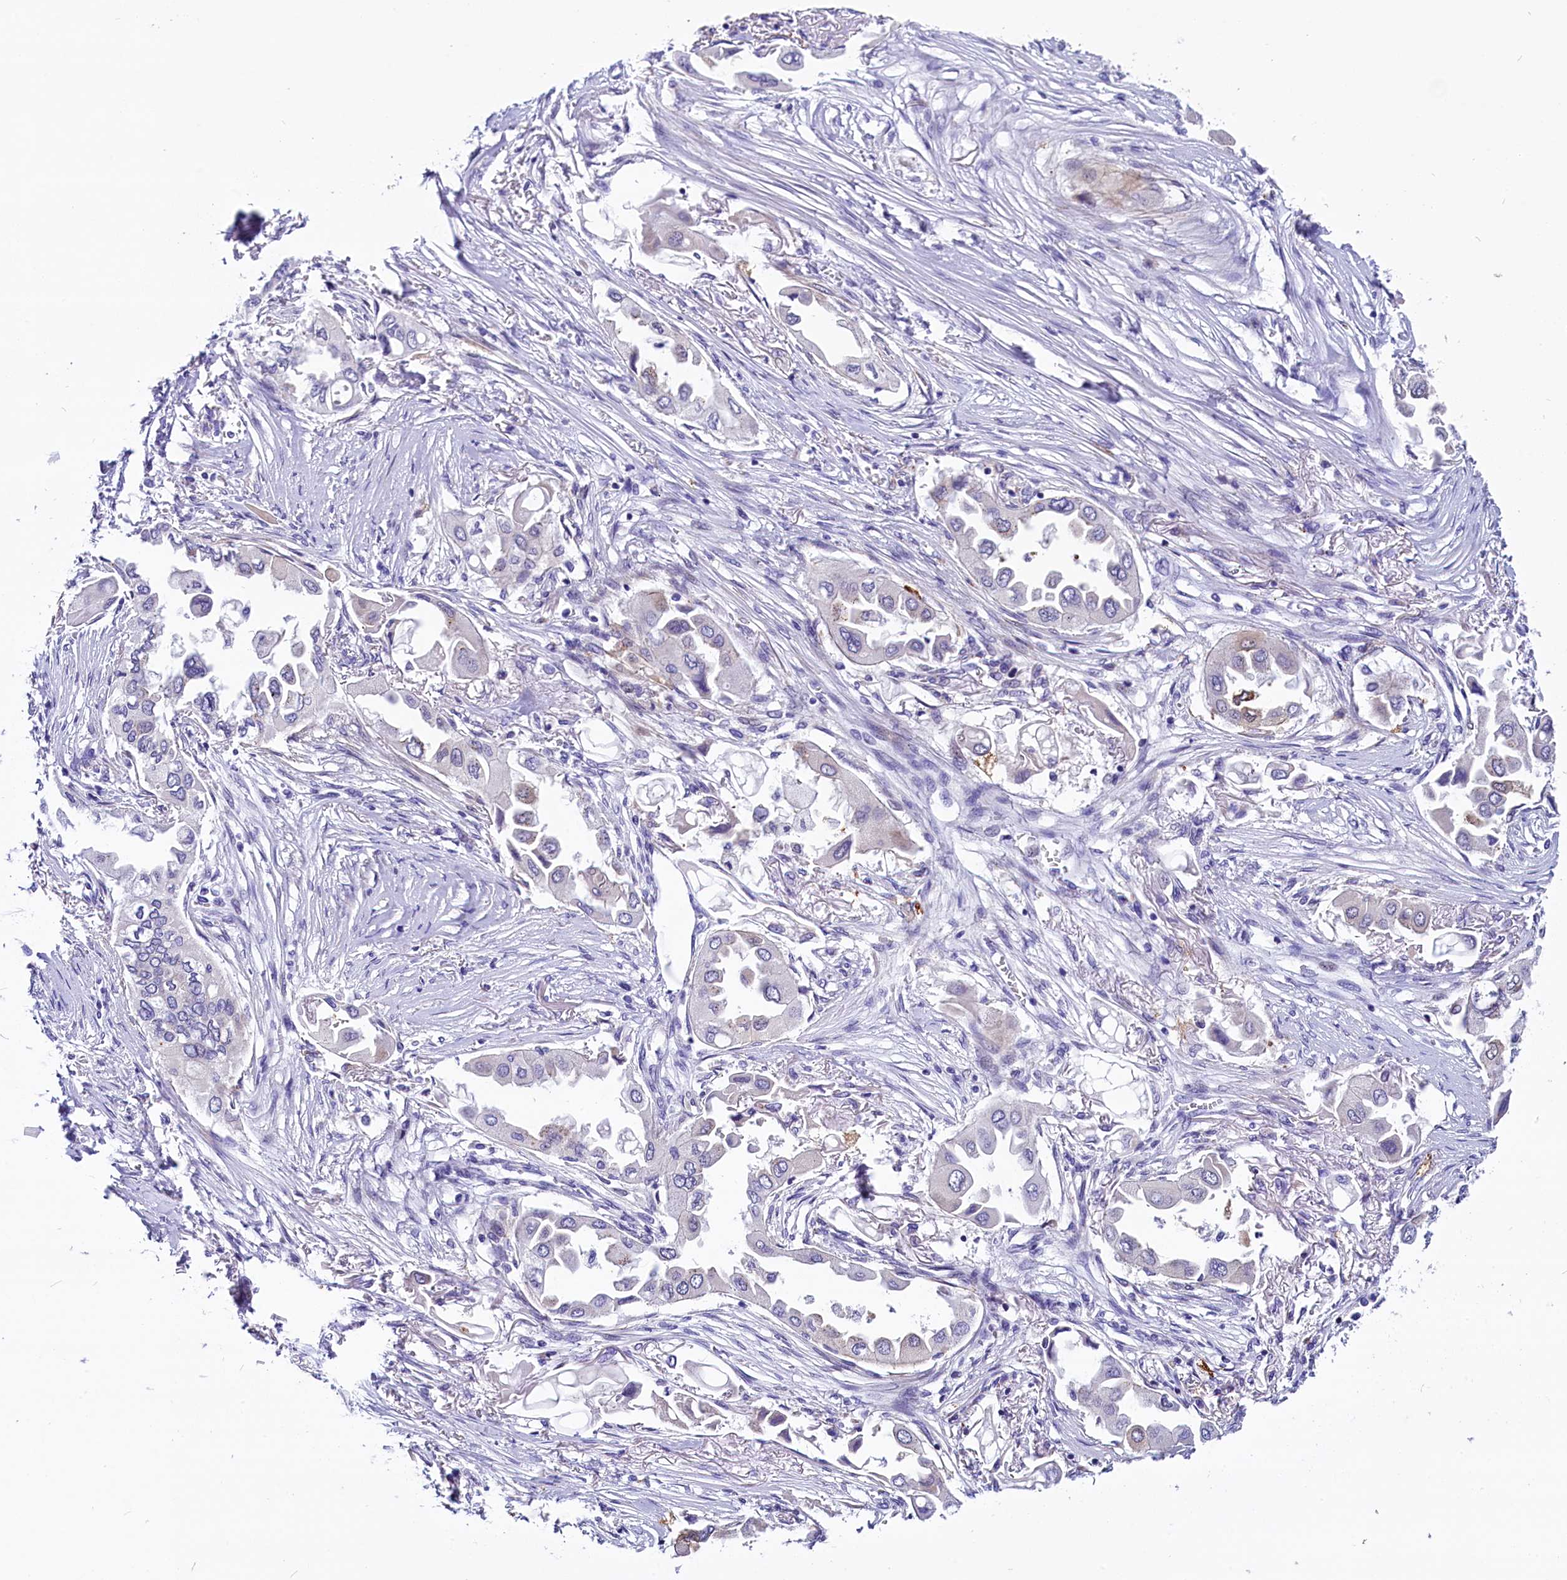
{"staining": {"intensity": "negative", "quantity": "none", "location": "none"}, "tissue": "lung cancer", "cell_type": "Tumor cells", "image_type": "cancer", "snomed": [{"axis": "morphology", "description": "Adenocarcinoma, NOS"}, {"axis": "topography", "description": "Lung"}], "caption": "IHC micrograph of human adenocarcinoma (lung) stained for a protein (brown), which shows no positivity in tumor cells.", "gene": "SCD5", "patient": {"sex": "female", "age": 76}}